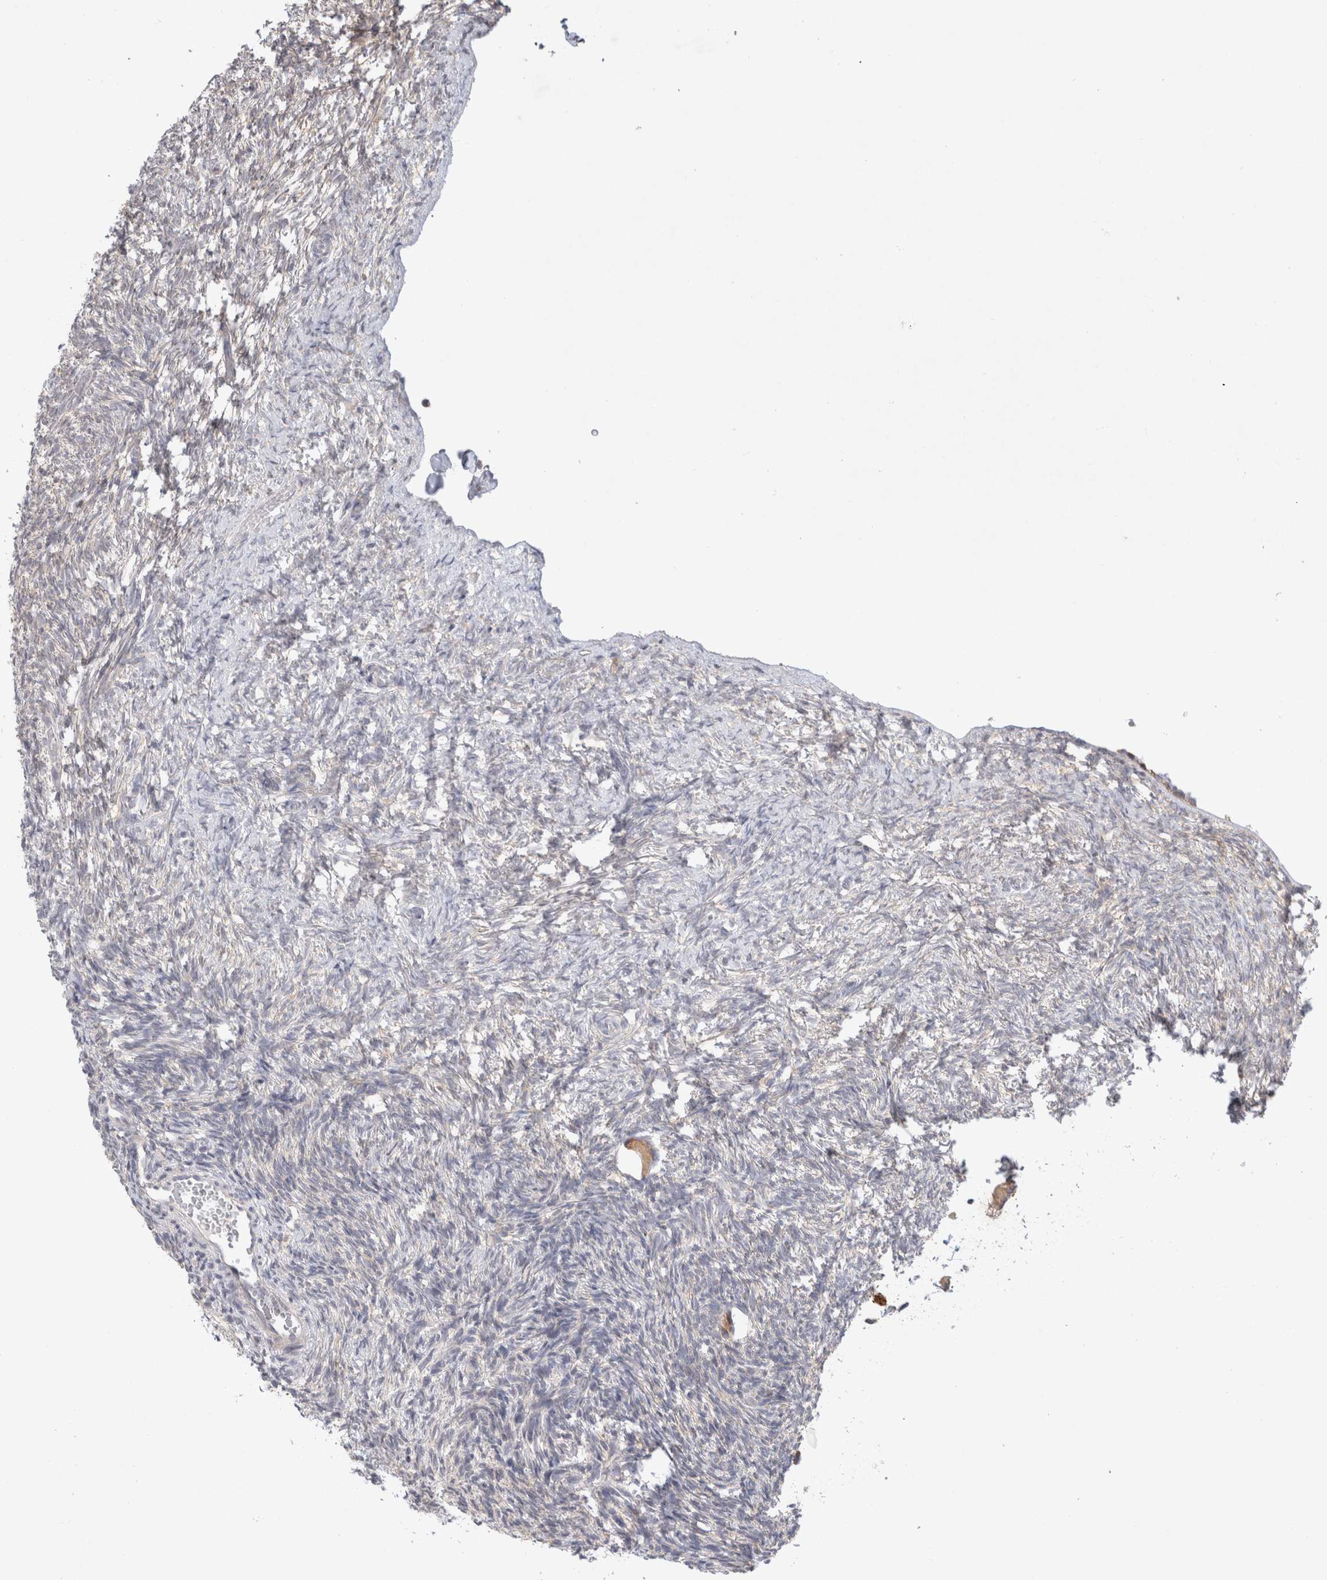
{"staining": {"intensity": "weak", "quantity": "25%-75%", "location": "cytoplasmic/membranous"}, "tissue": "ovary", "cell_type": "Follicle cells", "image_type": "normal", "snomed": [{"axis": "morphology", "description": "Normal tissue, NOS"}, {"axis": "topography", "description": "Ovary"}], "caption": "Immunohistochemistry (IHC) histopathology image of benign ovary: human ovary stained using immunohistochemistry exhibits low levels of weak protein expression localized specifically in the cytoplasmic/membranous of follicle cells, appearing as a cytoplasmic/membranous brown color.", "gene": "NEDD4L", "patient": {"sex": "female", "age": 34}}